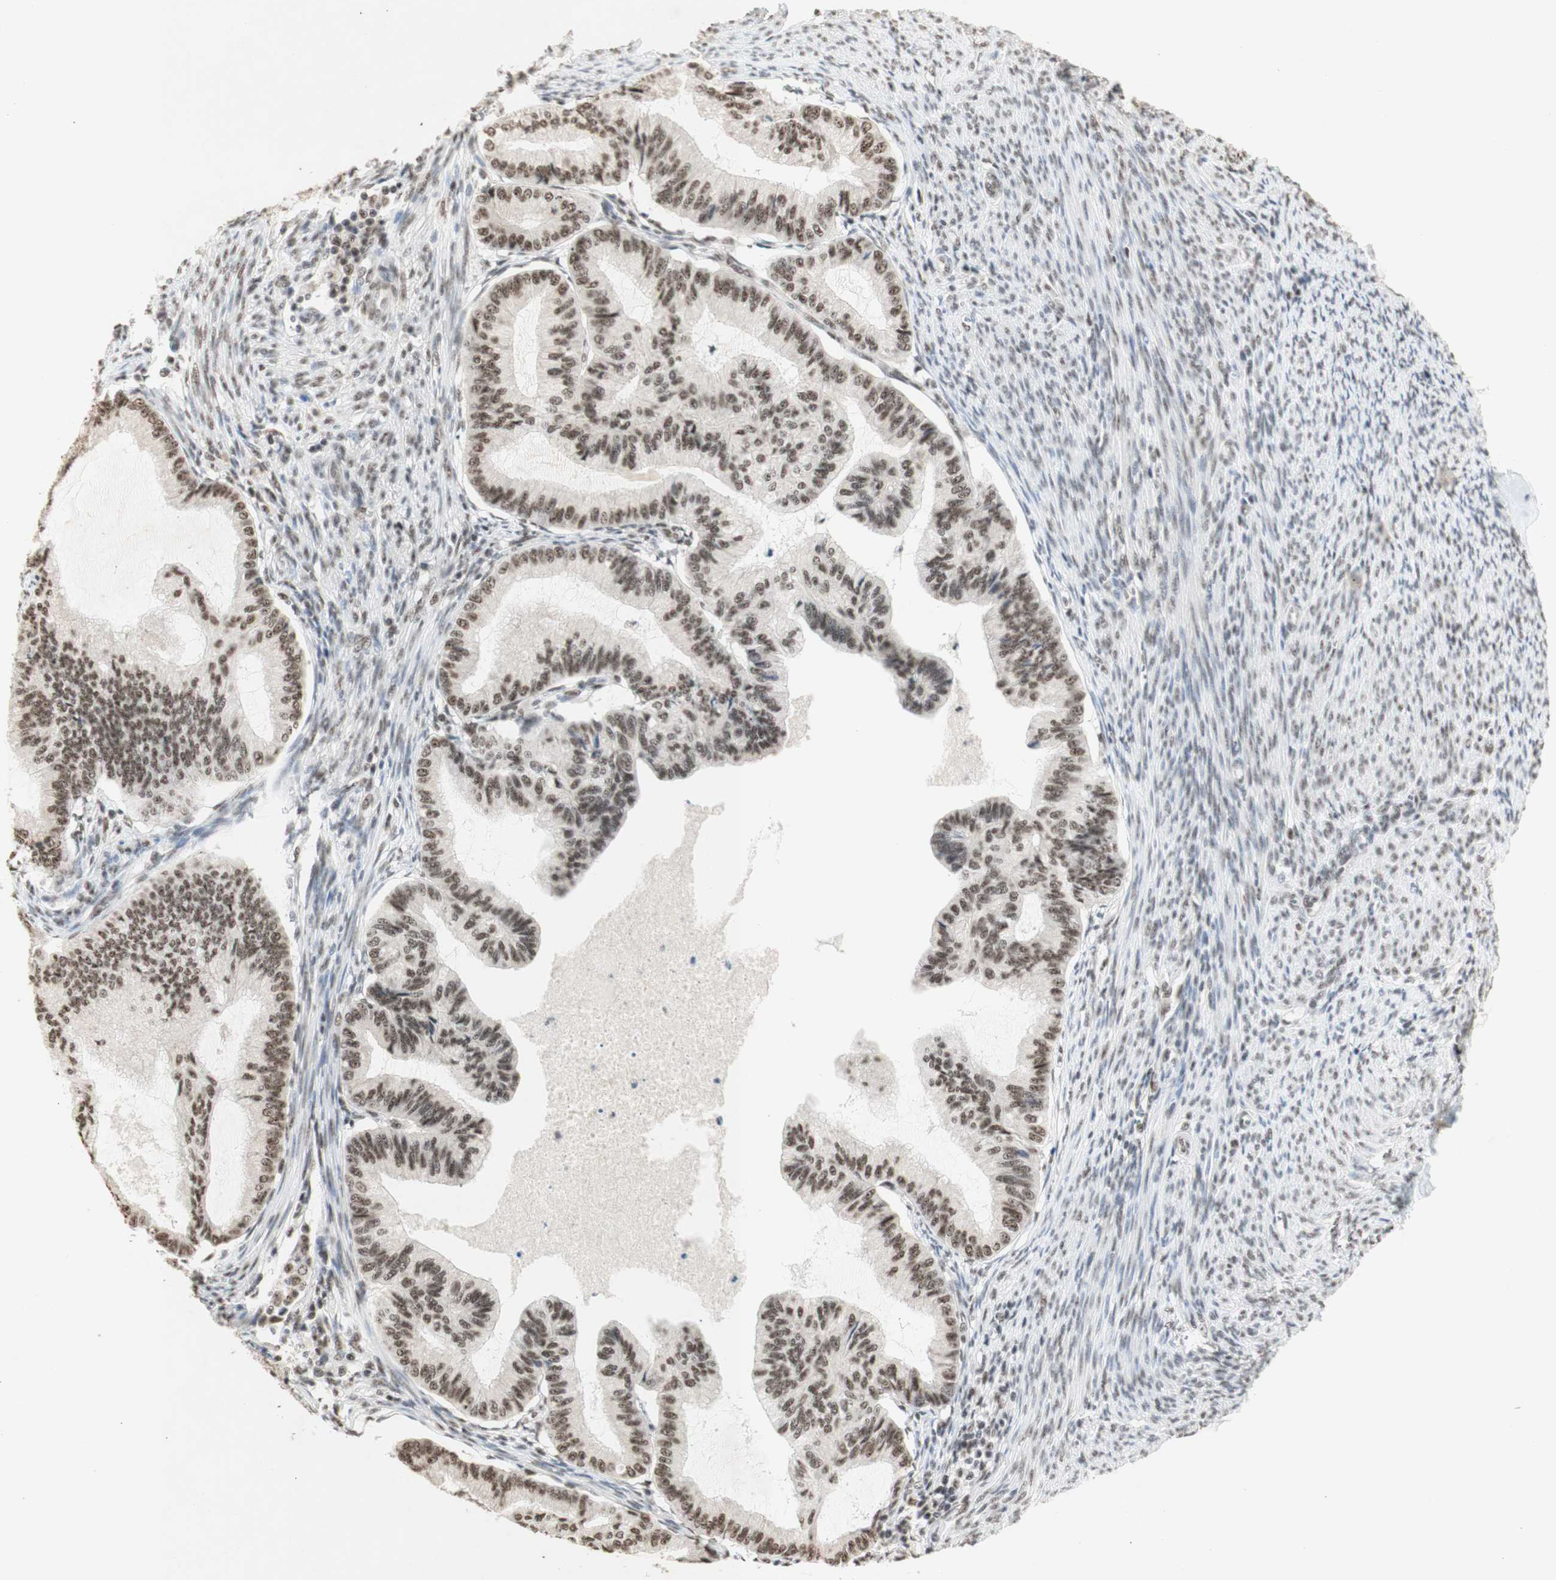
{"staining": {"intensity": "moderate", "quantity": ">75%", "location": "nuclear"}, "tissue": "cervical cancer", "cell_type": "Tumor cells", "image_type": "cancer", "snomed": [{"axis": "morphology", "description": "Normal tissue, NOS"}, {"axis": "morphology", "description": "Adenocarcinoma, NOS"}, {"axis": "topography", "description": "Cervix"}, {"axis": "topography", "description": "Endometrium"}], "caption": "Cervical adenocarcinoma tissue shows moderate nuclear staining in about >75% of tumor cells, visualized by immunohistochemistry.", "gene": "SNRPB", "patient": {"sex": "female", "age": 86}}